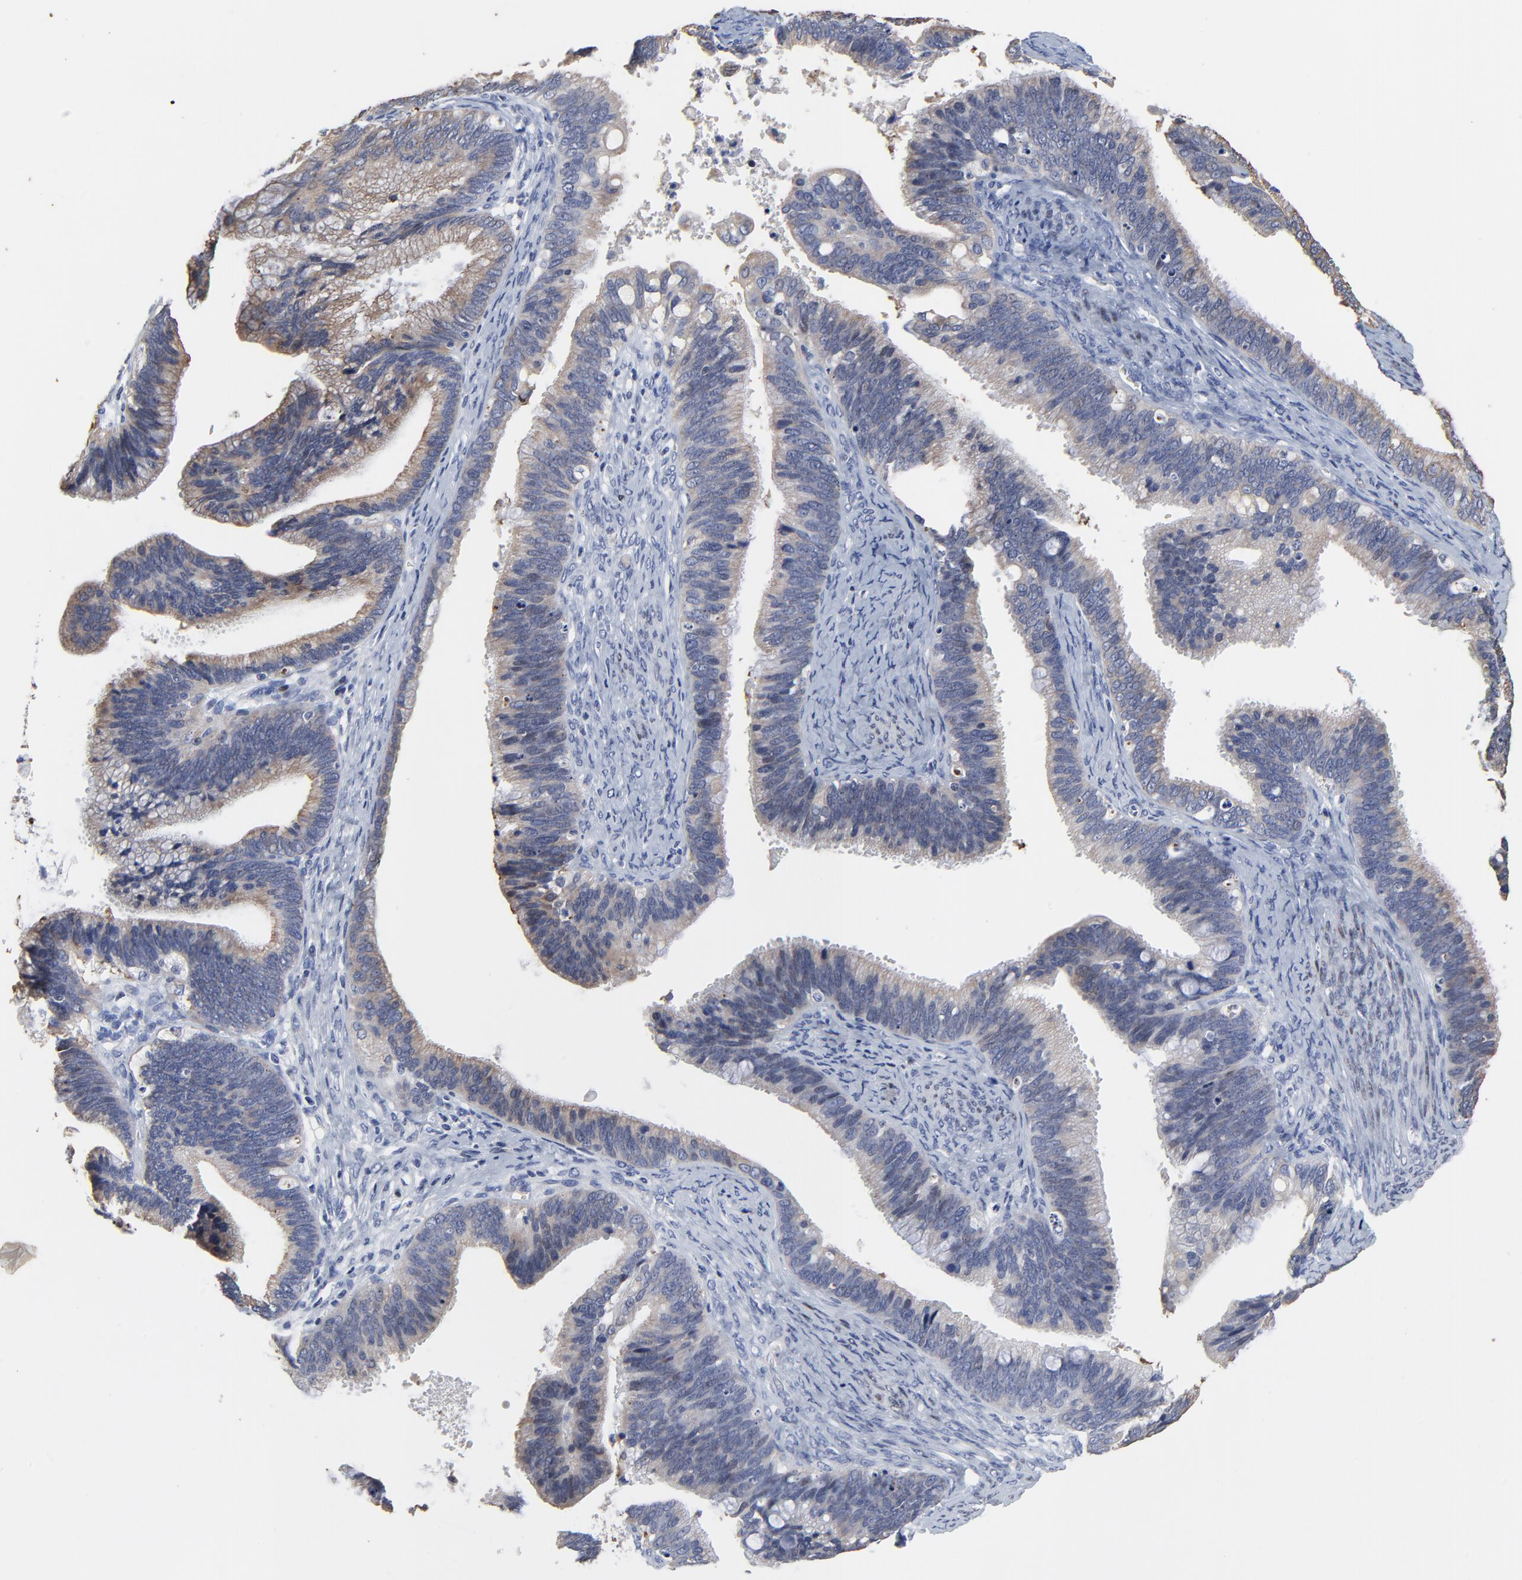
{"staining": {"intensity": "weak", "quantity": "<25%", "location": "nuclear"}, "tissue": "cervical cancer", "cell_type": "Tumor cells", "image_type": "cancer", "snomed": [{"axis": "morphology", "description": "Adenocarcinoma, NOS"}, {"axis": "topography", "description": "Cervix"}], "caption": "A micrograph of cervical cancer stained for a protein reveals no brown staining in tumor cells.", "gene": "LNX1", "patient": {"sex": "female", "age": 47}}